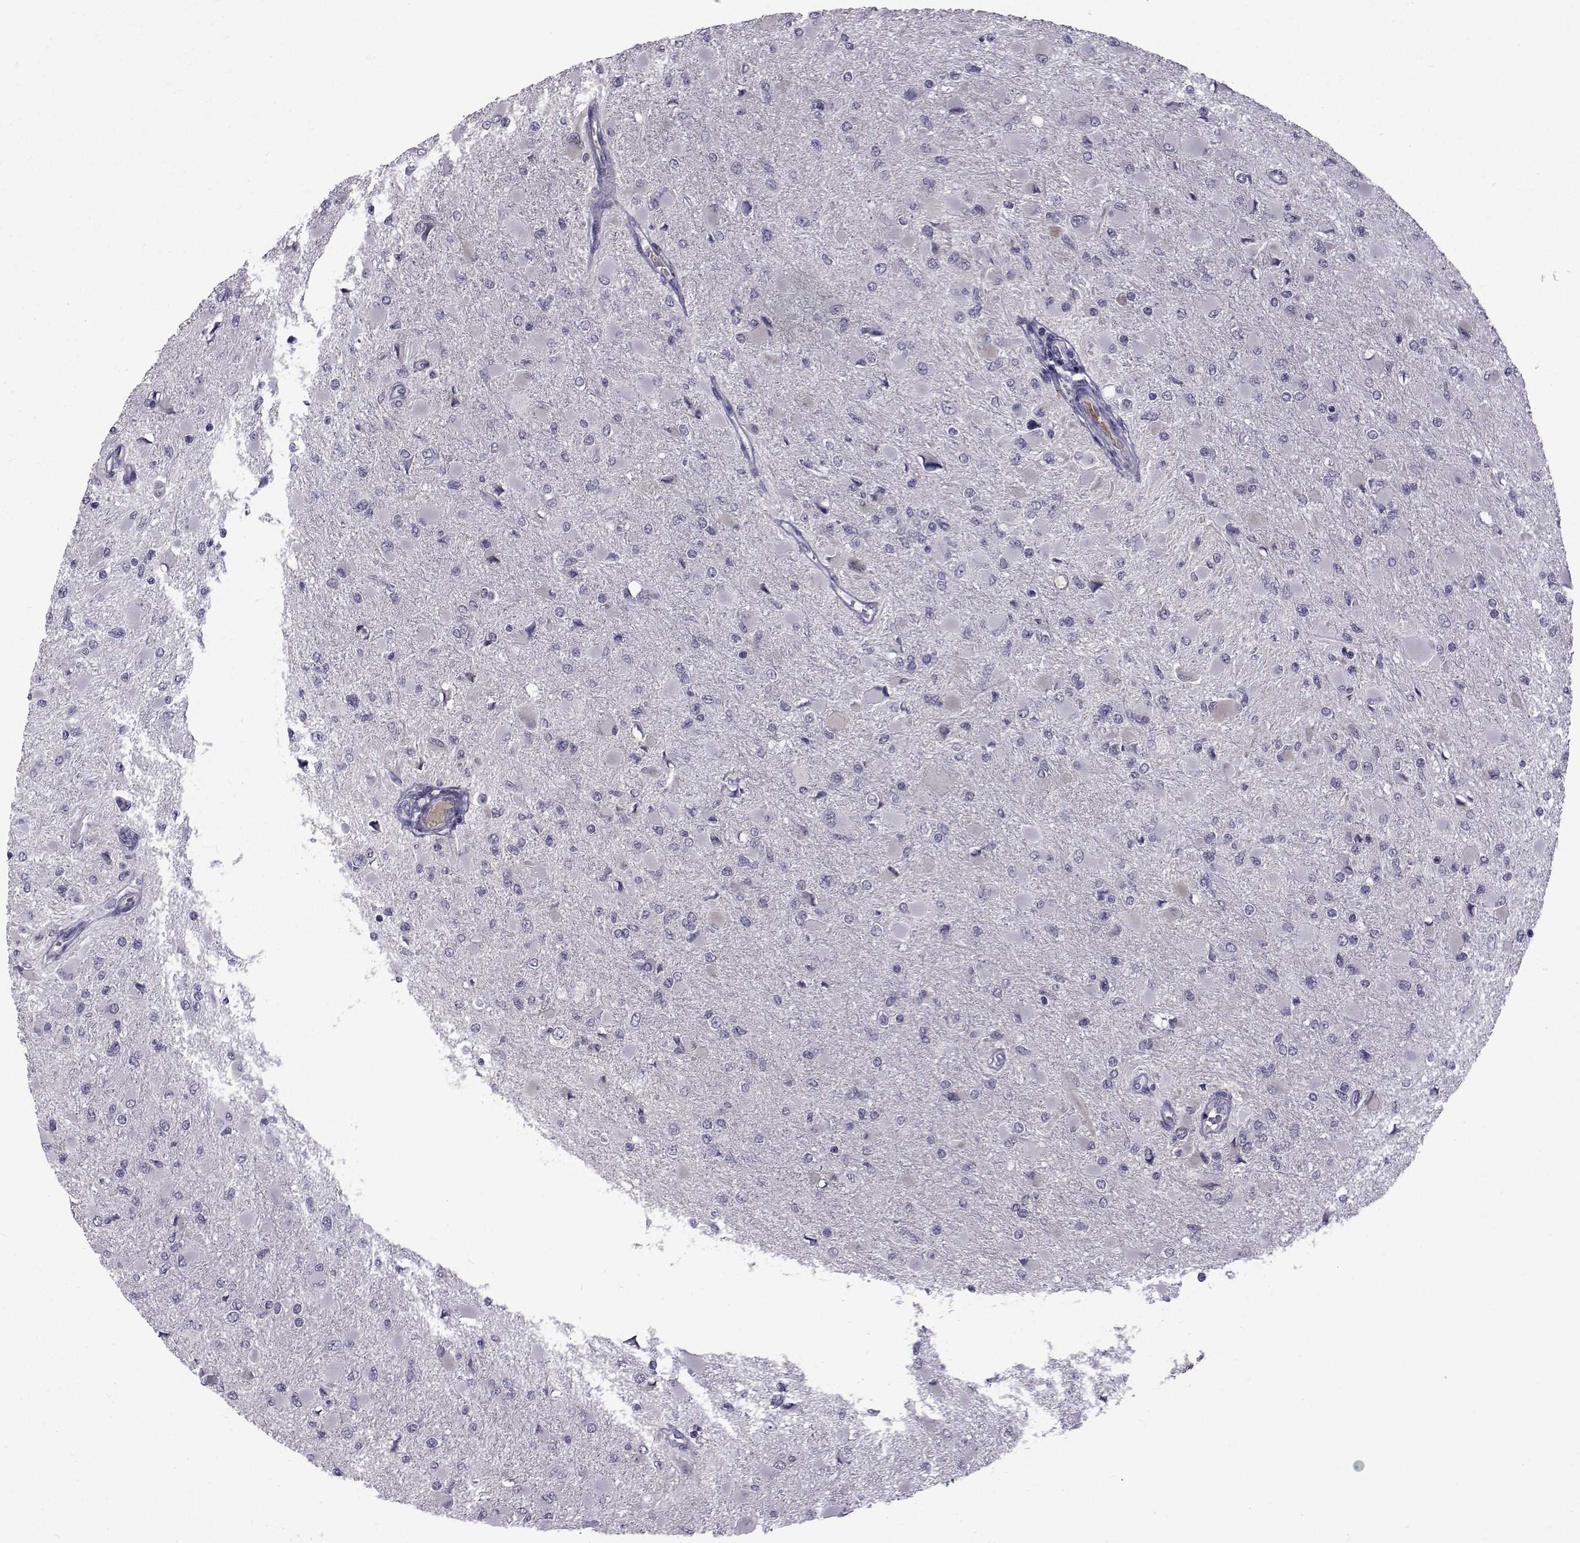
{"staining": {"intensity": "negative", "quantity": "none", "location": "none"}, "tissue": "glioma", "cell_type": "Tumor cells", "image_type": "cancer", "snomed": [{"axis": "morphology", "description": "Glioma, malignant, High grade"}, {"axis": "topography", "description": "Cerebral cortex"}], "caption": "IHC of high-grade glioma (malignant) exhibits no positivity in tumor cells. (DAB (3,3'-diaminobenzidine) immunohistochemistry (IHC) visualized using brightfield microscopy, high magnification).", "gene": "TNFRSF11B", "patient": {"sex": "female", "age": 36}}